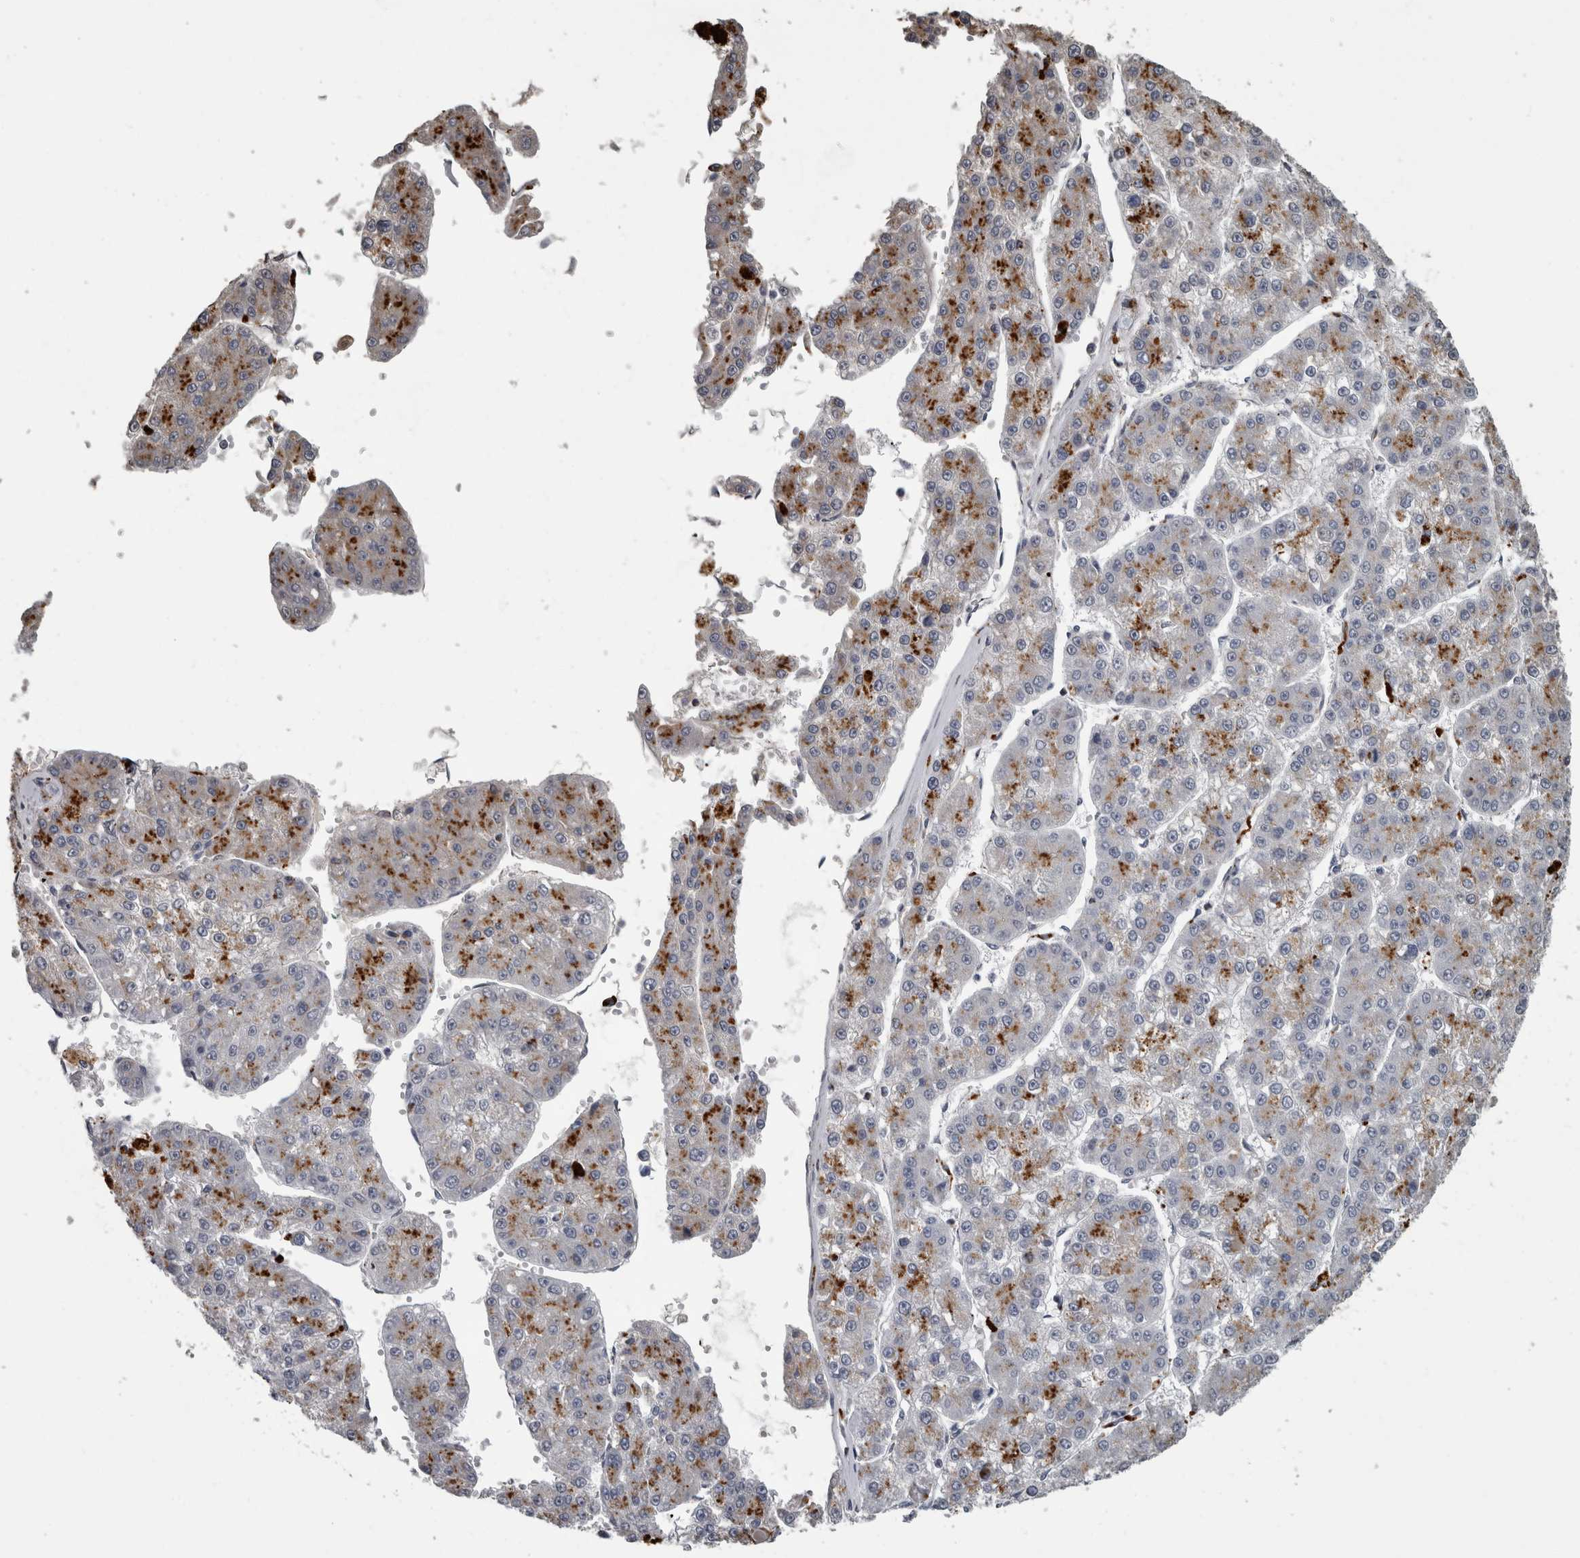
{"staining": {"intensity": "moderate", "quantity": "25%-75%", "location": "cytoplasmic/membranous"}, "tissue": "liver cancer", "cell_type": "Tumor cells", "image_type": "cancer", "snomed": [{"axis": "morphology", "description": "Carcinoma, Hepatocellular, NOS"}, {"axis": "topography", "description": "Liver"}], "caption": "IHC photomicrograph of human liver hepatocellular carcinoma stained for a protein (brown), which reveals medium levels of moderate cytoplasmic/membranous staining in about 25%-75% of tumor cells.", "gene": "NAAA", "patient": {"sex": "female", "age": 73}}